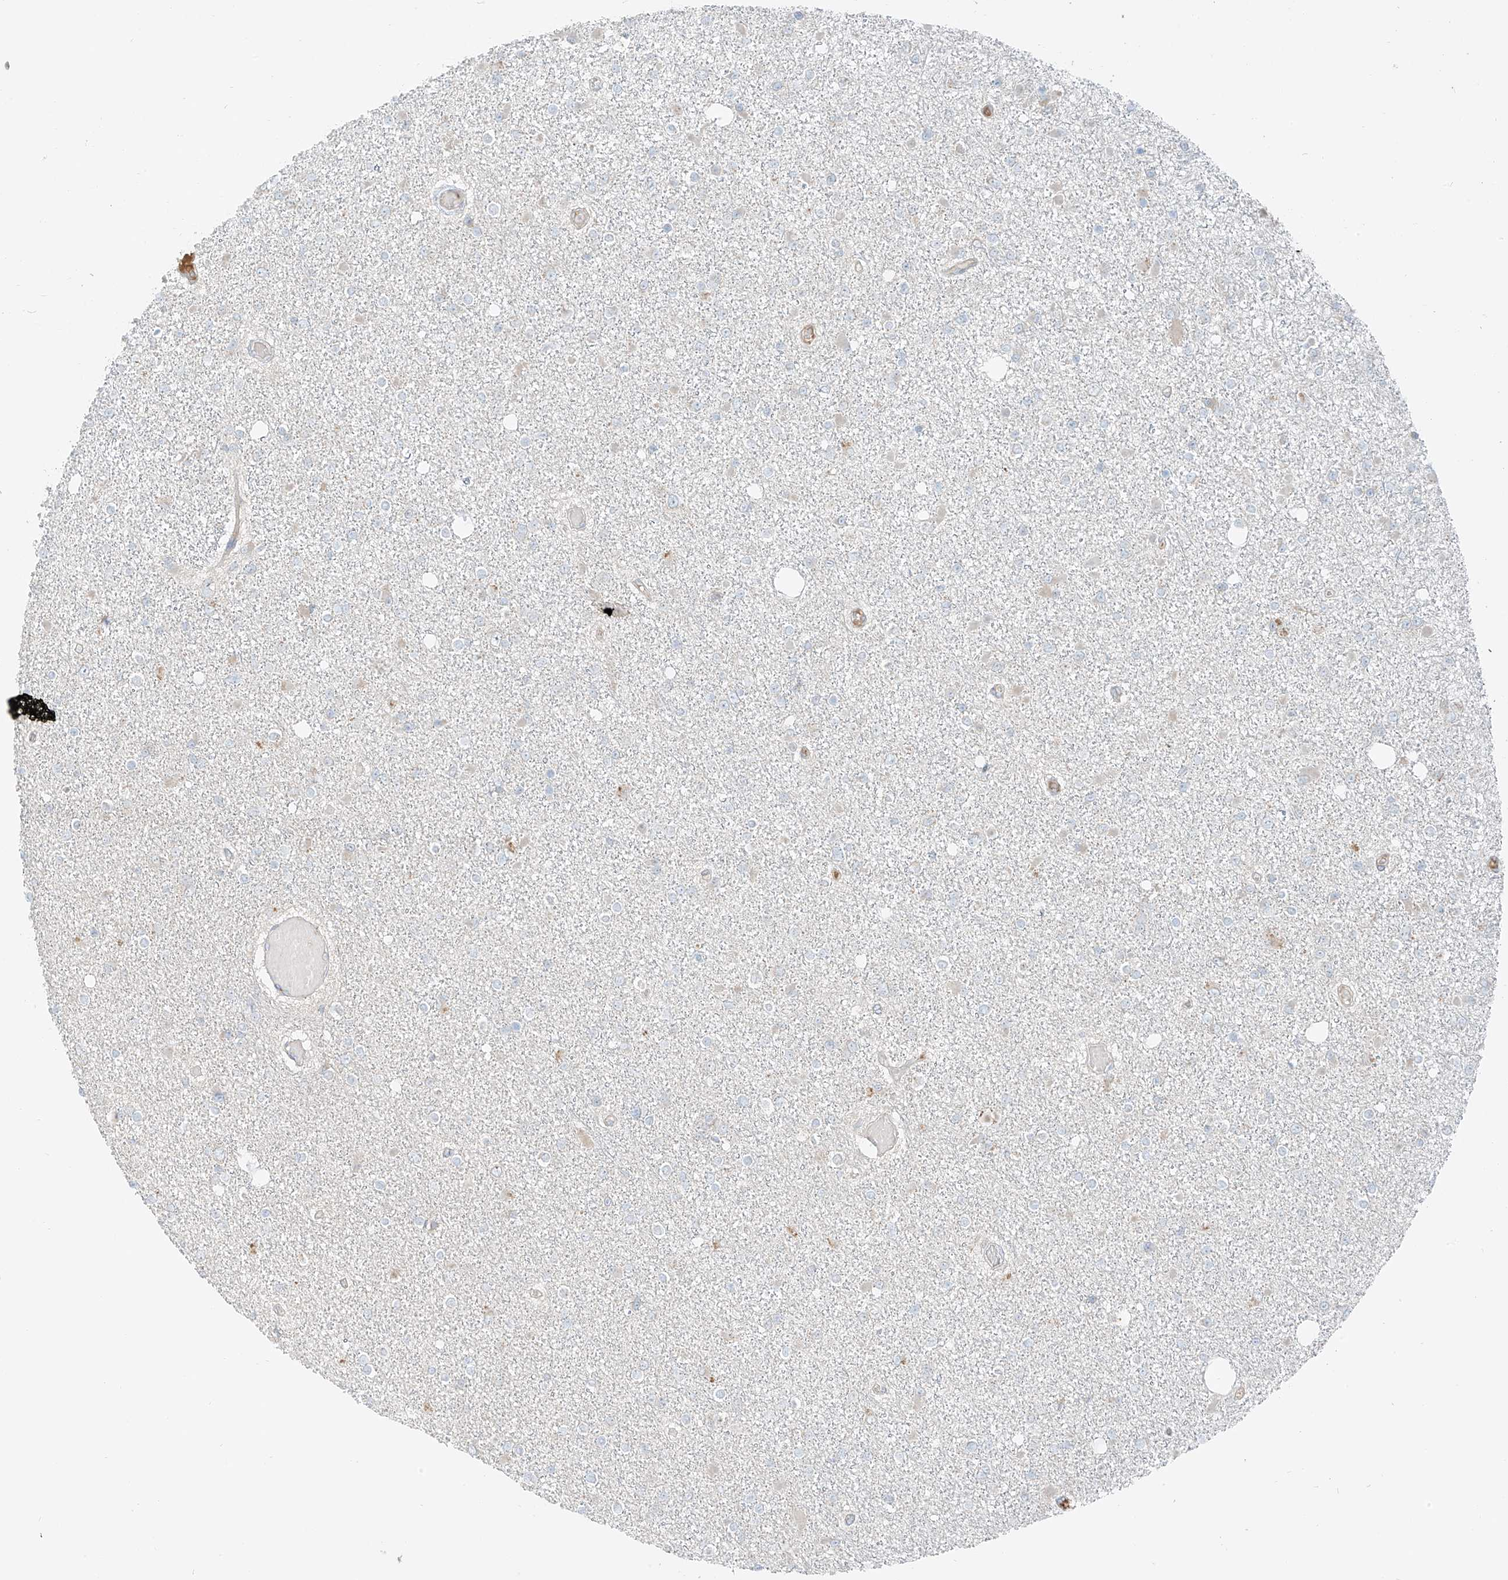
{"staining": {"intensity": "negative", "quantity": "none", "location": "none"}, "tissue": "glioma", "cell_type": "Tumor cells", "image_type": "cancer", "snomed": [{"axis": "morphology", "description": "Glioma, malignant, Low grade"}, {"axis": "topography", "description": "Brain"}], "caption": "High power microscopy photomicrograph of an IHC histopathology image of malignant glioma (low-grade), revealing no significant staining in tumor cells.", "gene": "FSTL1", "patient": {"sex": "female", "age": 22}}